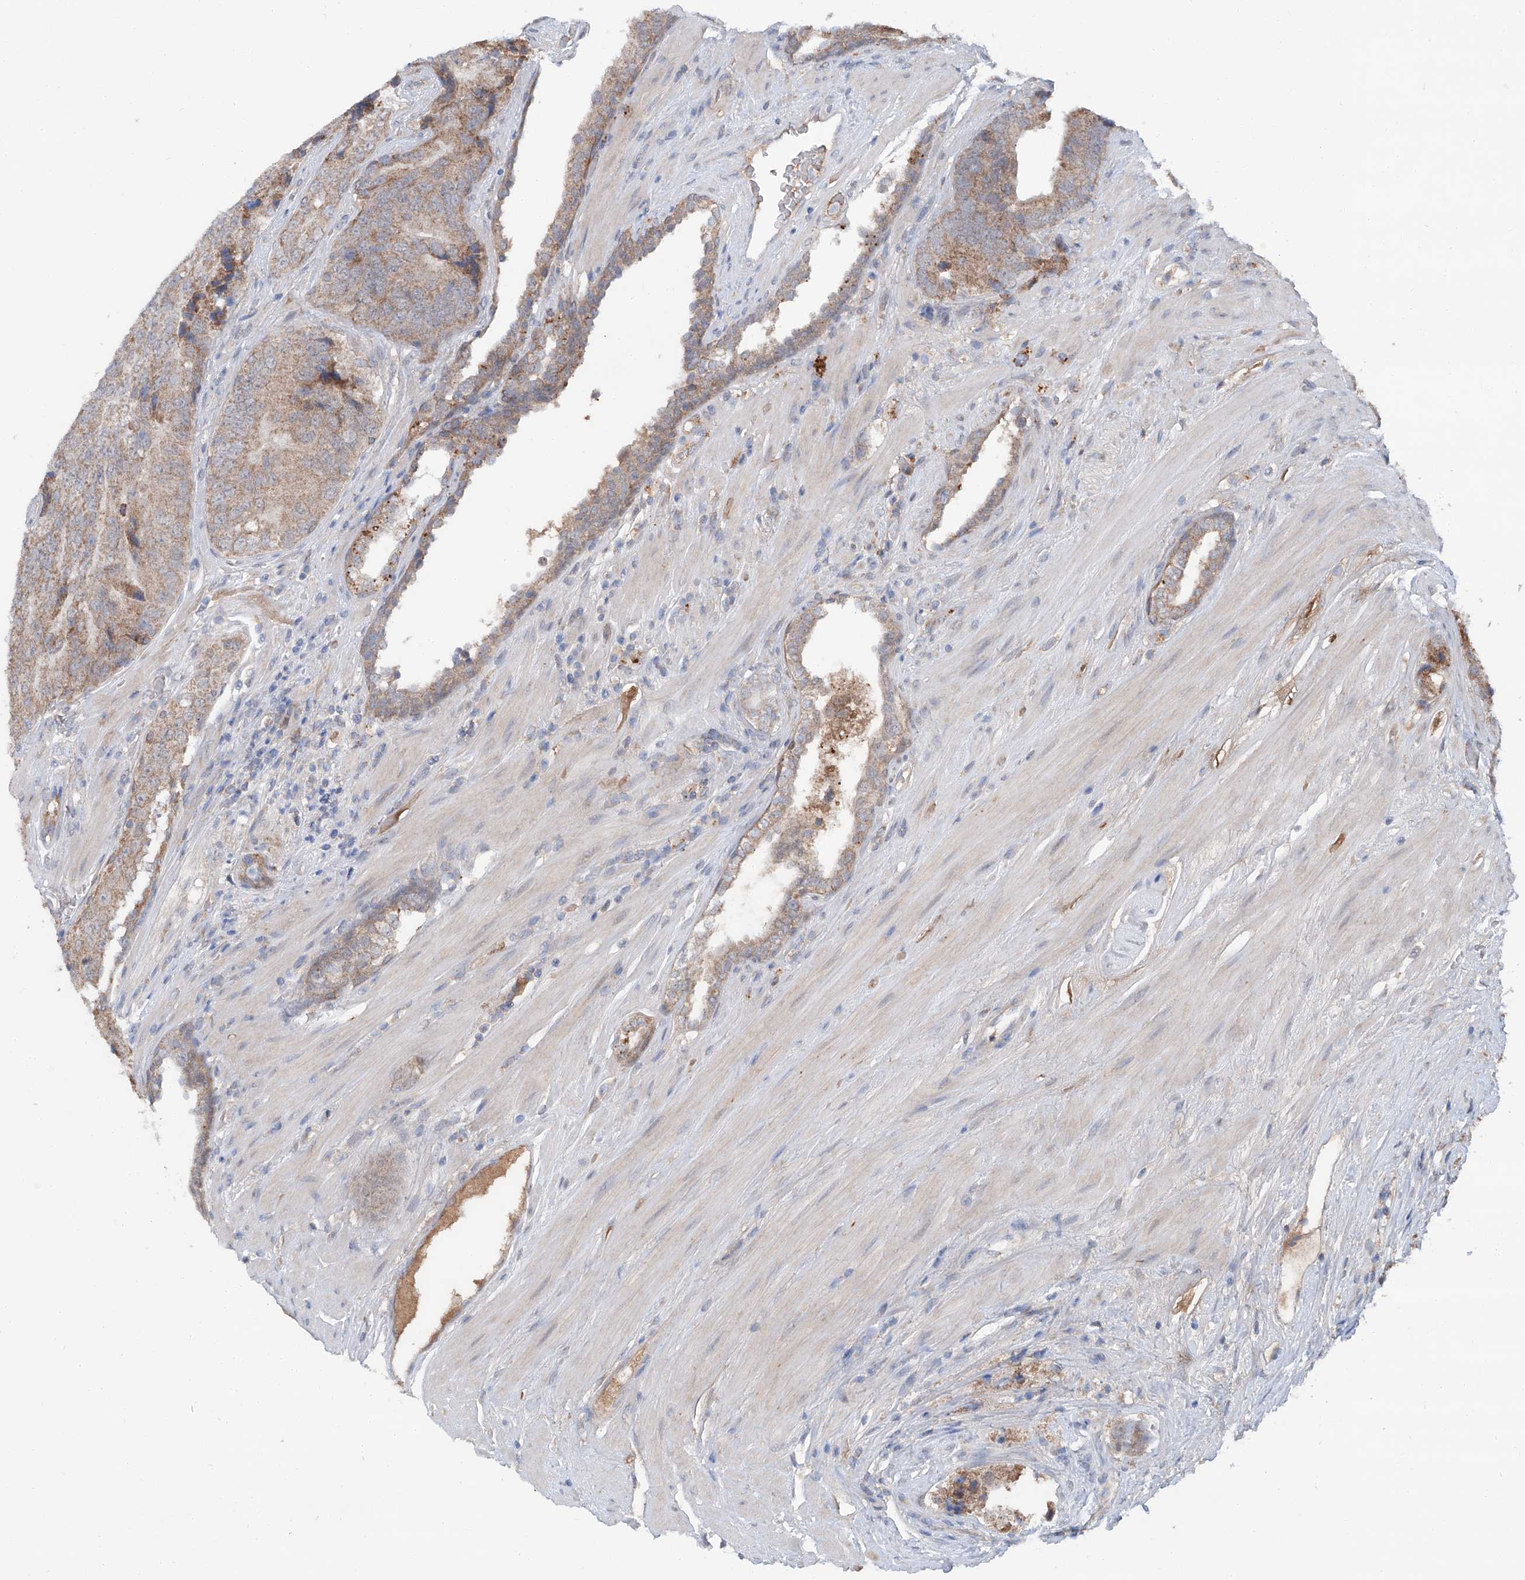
{"staining": {"intensity": "moderate", "quantity": ">75%", "location": "cytoplasmic/membranous"}, "tissue": "prostate cancer", "cell_type": "Tumor cells", "image_type": "cancer", "snomed": [{"axis": "morphology", "description": "Adenocarcinoma, High grade"}, {"axis": "topography", "description": "Prostate"}], "caption": "Prostate cancer stained with a protein marker reveals moderate staining in tumor cells.", "gene": "SIX4", "patient": {"sex": "male", "age": 70}}